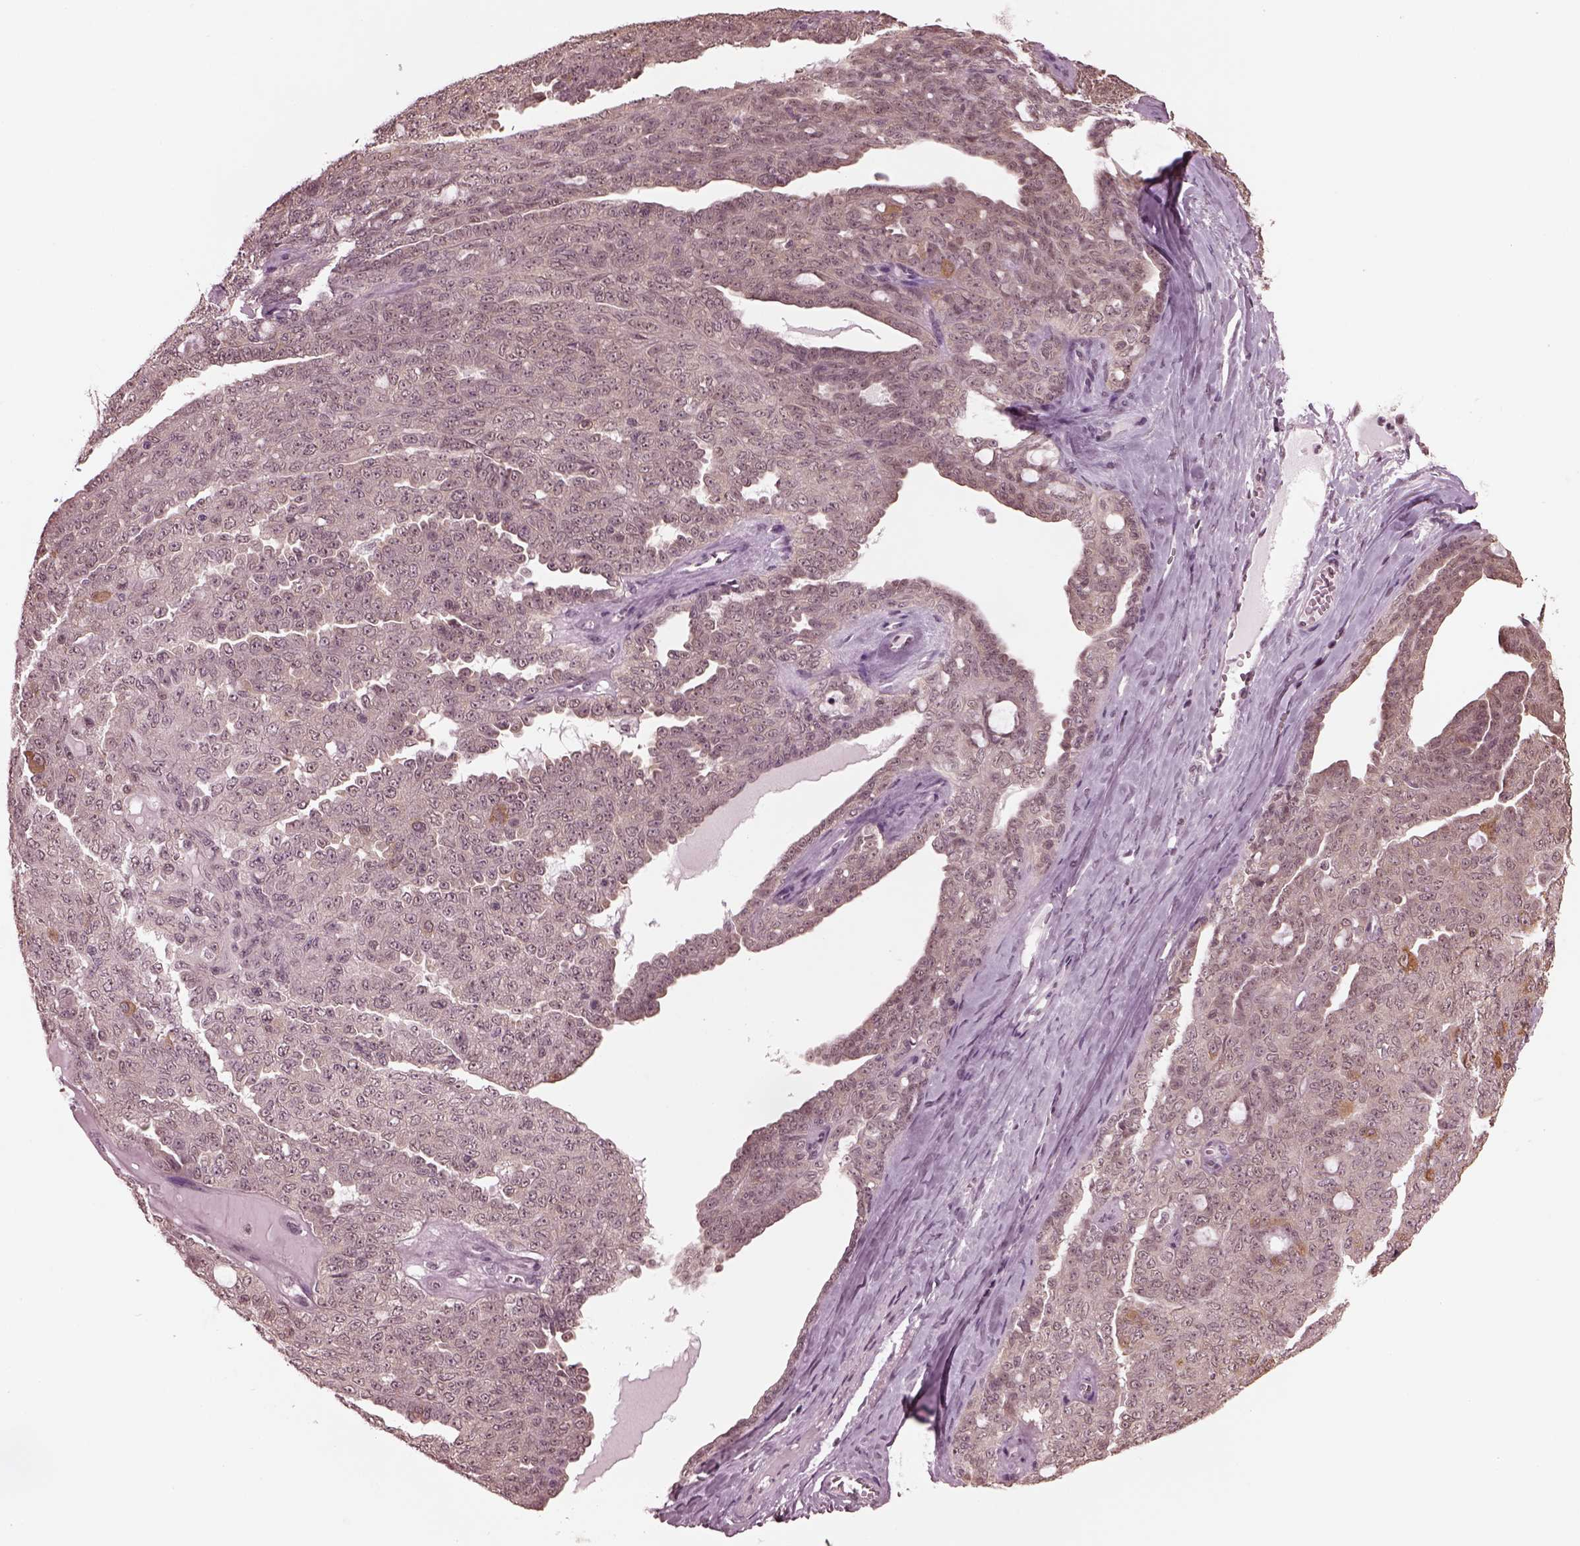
{"staining": {"intensity": "moderate", "quantity": "<25%", "location": "cytoplasmic/membranous"}, "tissue": "ovarian cancer", "cell_type": "Tumor cells", "image_type": "cancer", "snomed": [{"axis": "morphology", "description": "Cystadenocarcinoma, serous, NOS"}, {"axis": "topography", "description": "Ovary"}], "caption": "IHC of human ovarian cancer reveals low levels of moderate cytoplasmic/membranous positivity in approximately <25% of tumor cells. (IHC, brightfield microscopy, high magnification).", "gene": "RUVBL2", "patient": {"sex": "female", "age": 71}}